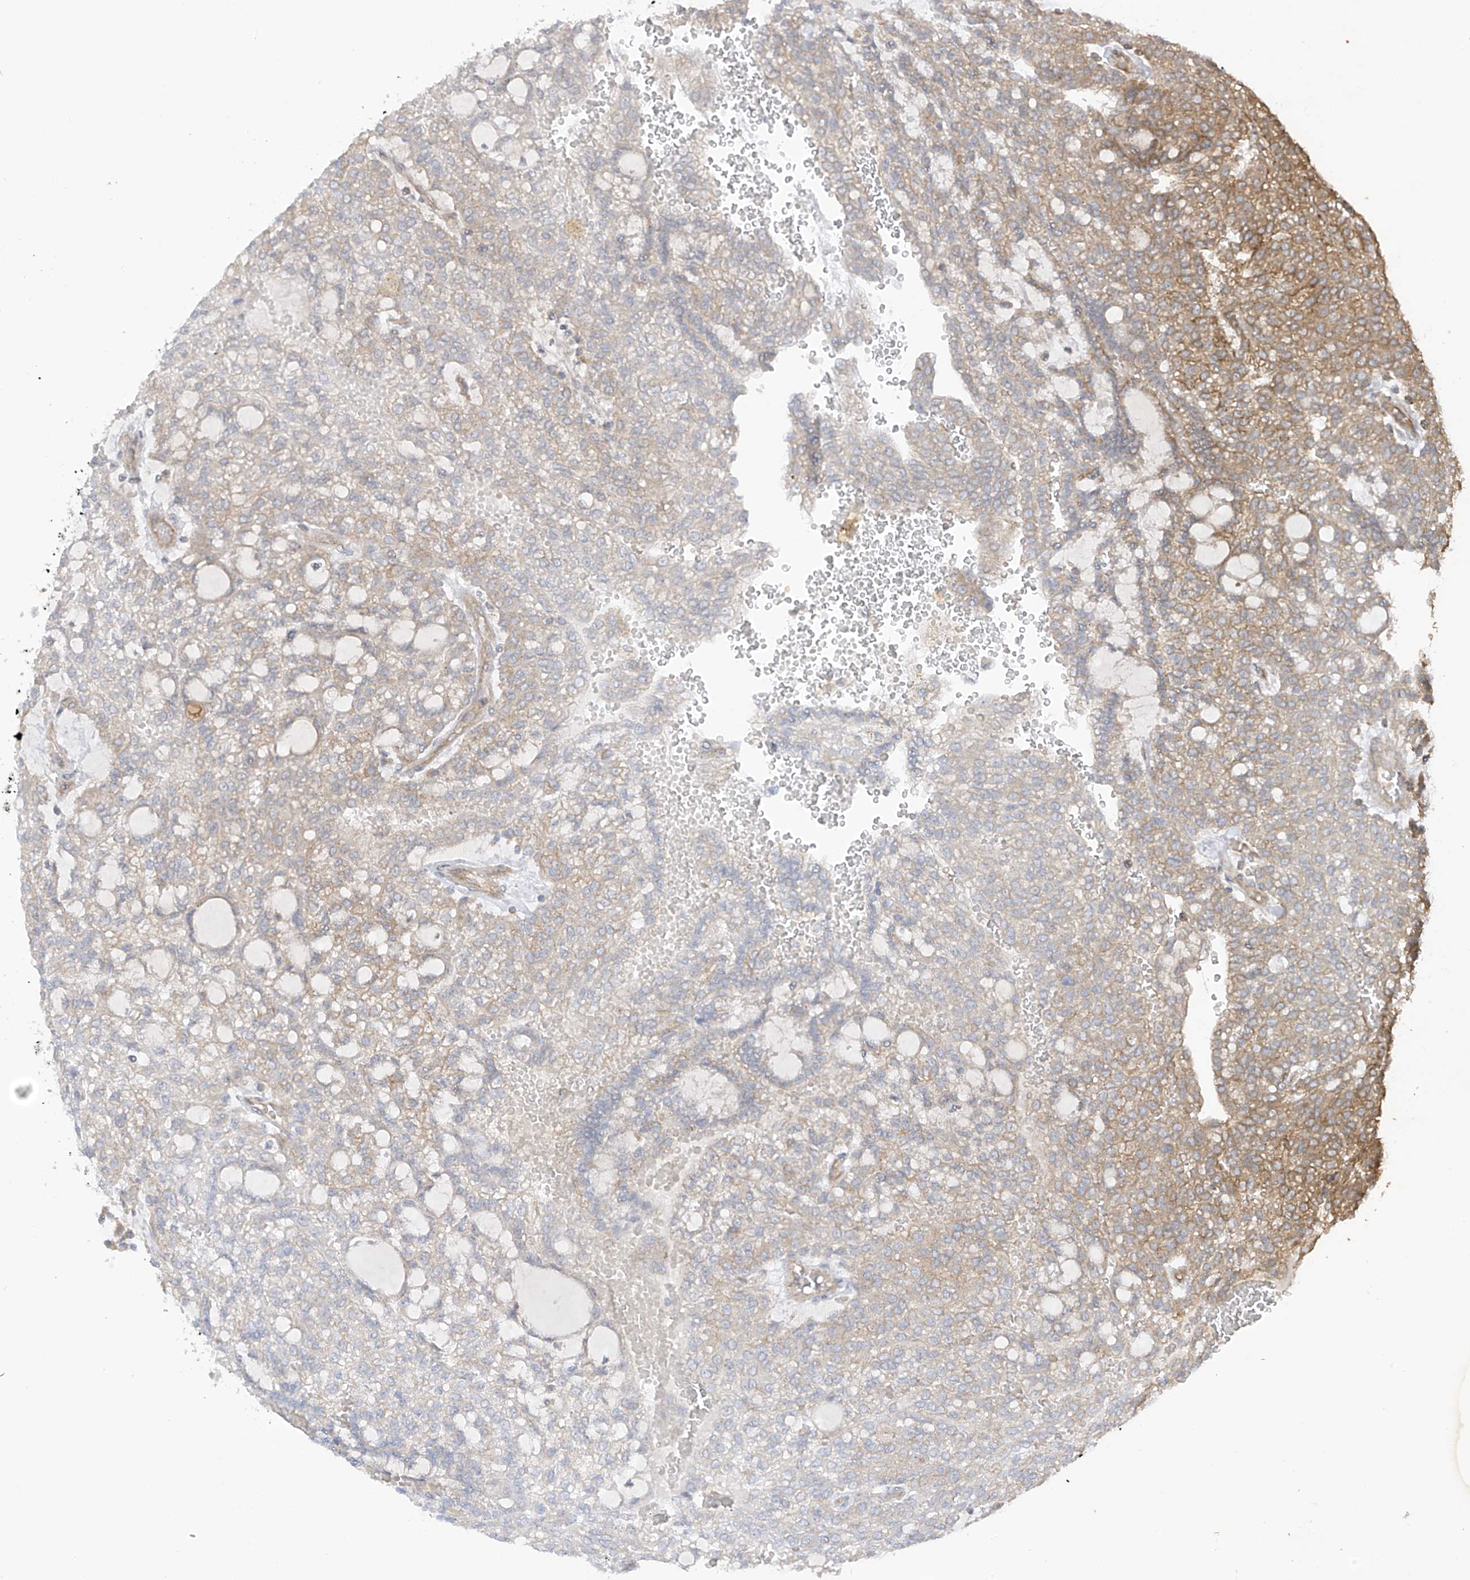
{"staining": {"intensity": "moderate", "quantity": "<25%", "location": "cytoplasmic/membranous"}, "tissue": "renal cancer", "cell_type": "Tumor cells", "image_type": "cancer", "snomed": [{"axis": "morphology", "description": "Adenocarcinoma, NOS"}, {"axis": "topography", "description": "Kidney"}], "caption": "This histopathology image reveals adenocarcinoma (renal) stained with immunohistochemistry (IHC) to label a protein in brown. The cytoplasmic/membranous of tumor cells show moderate positivity for the protein. Nuclei are counter-stained blue.", "gene": "REPS1", "patient": {"sex": "male", "age": 63}}